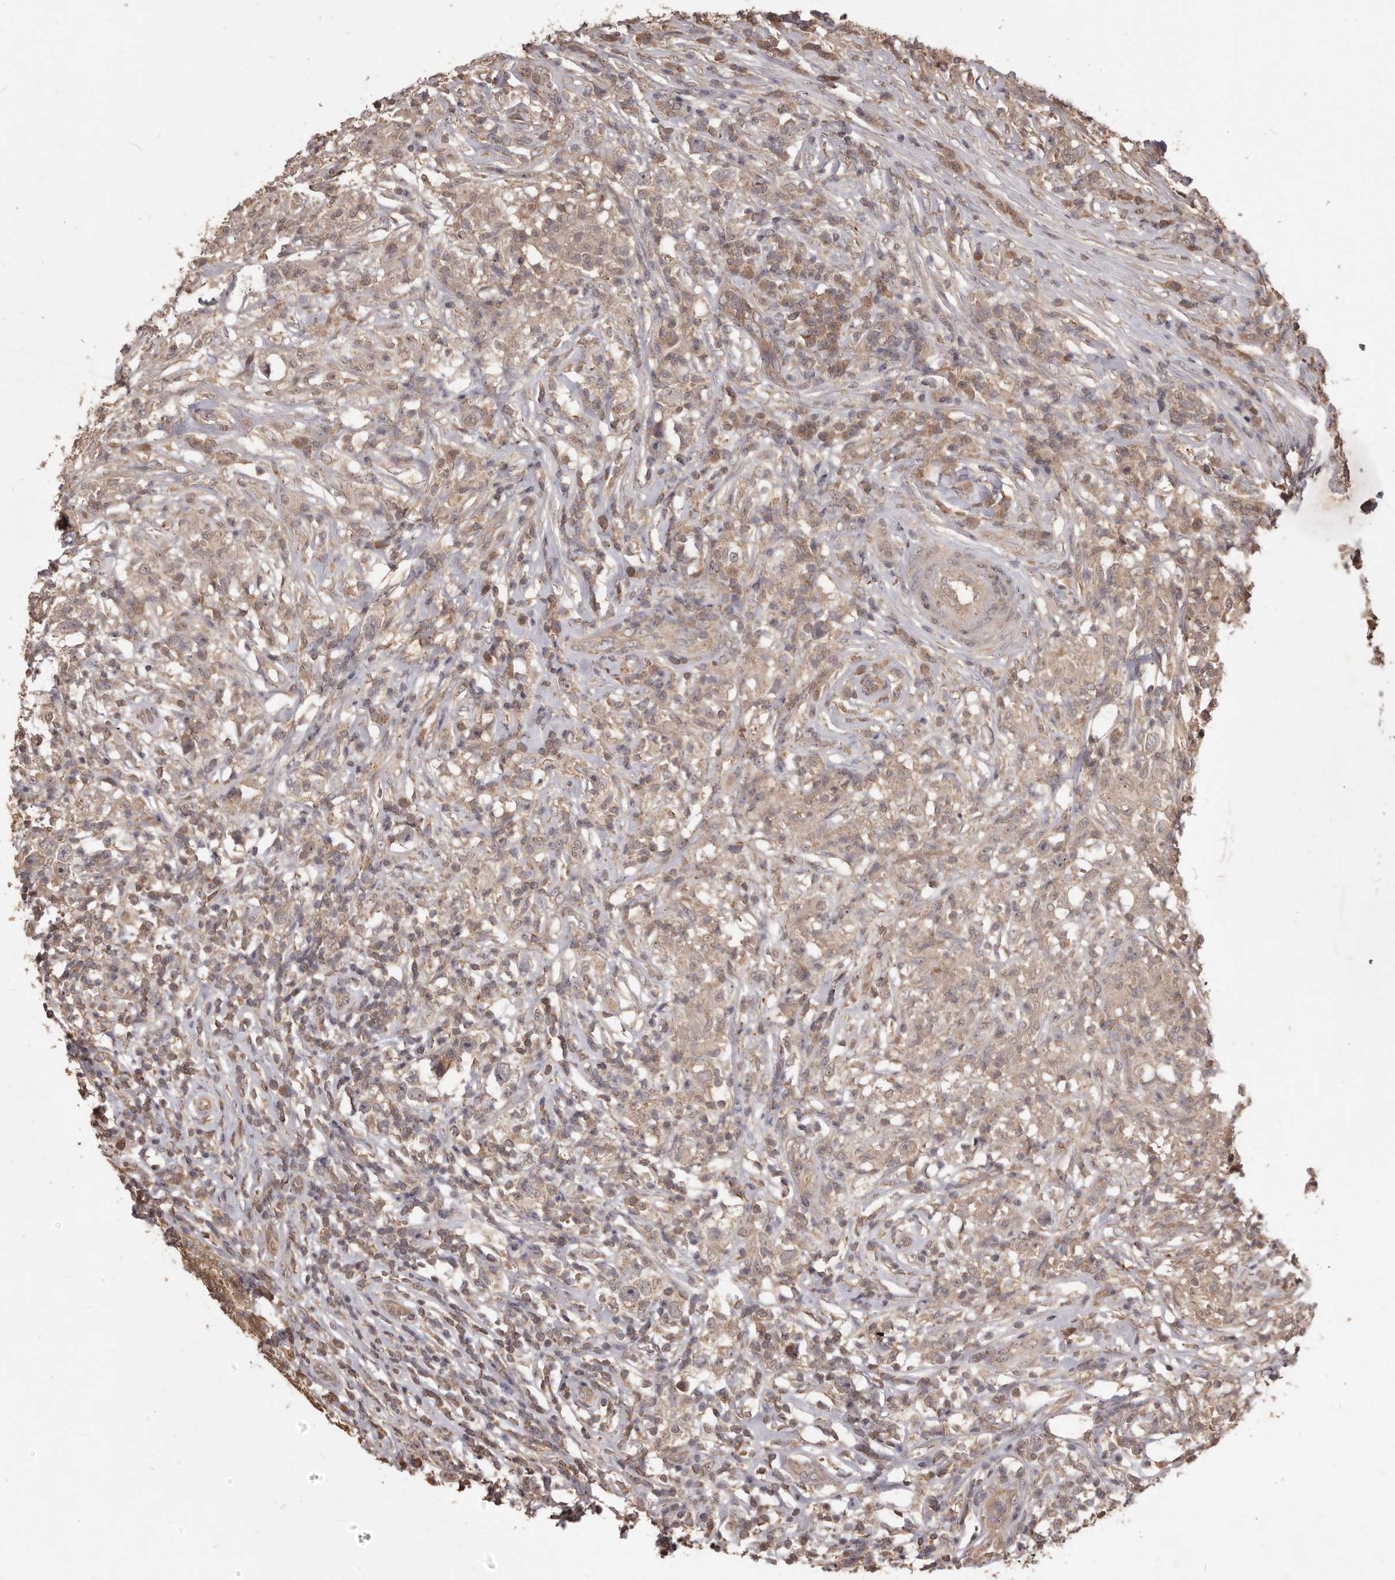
{"staining": {"intensity": "weak", "quantity": ">75%", "location": "cytoplasmic/membranous"}, "tissue": "testis cancer", "cell_type": "Tumor cells", "image_type": "cancer", "snomed": [{"axis": "morphology", "description": "Seminoma, NOS"}, {"axis": "topography", "description": "Testis"}], "caption": "The micrograph displays immunohistochemical staining of seminoma (testis). There is weak cytoplasmic/membranous positivity is identified in about >75% of tumor cells. (Brightfield microscopy of DAB IHC at high magnification).", "gene": "MTO1", "patient": {"sex": "male", "age": 49}}